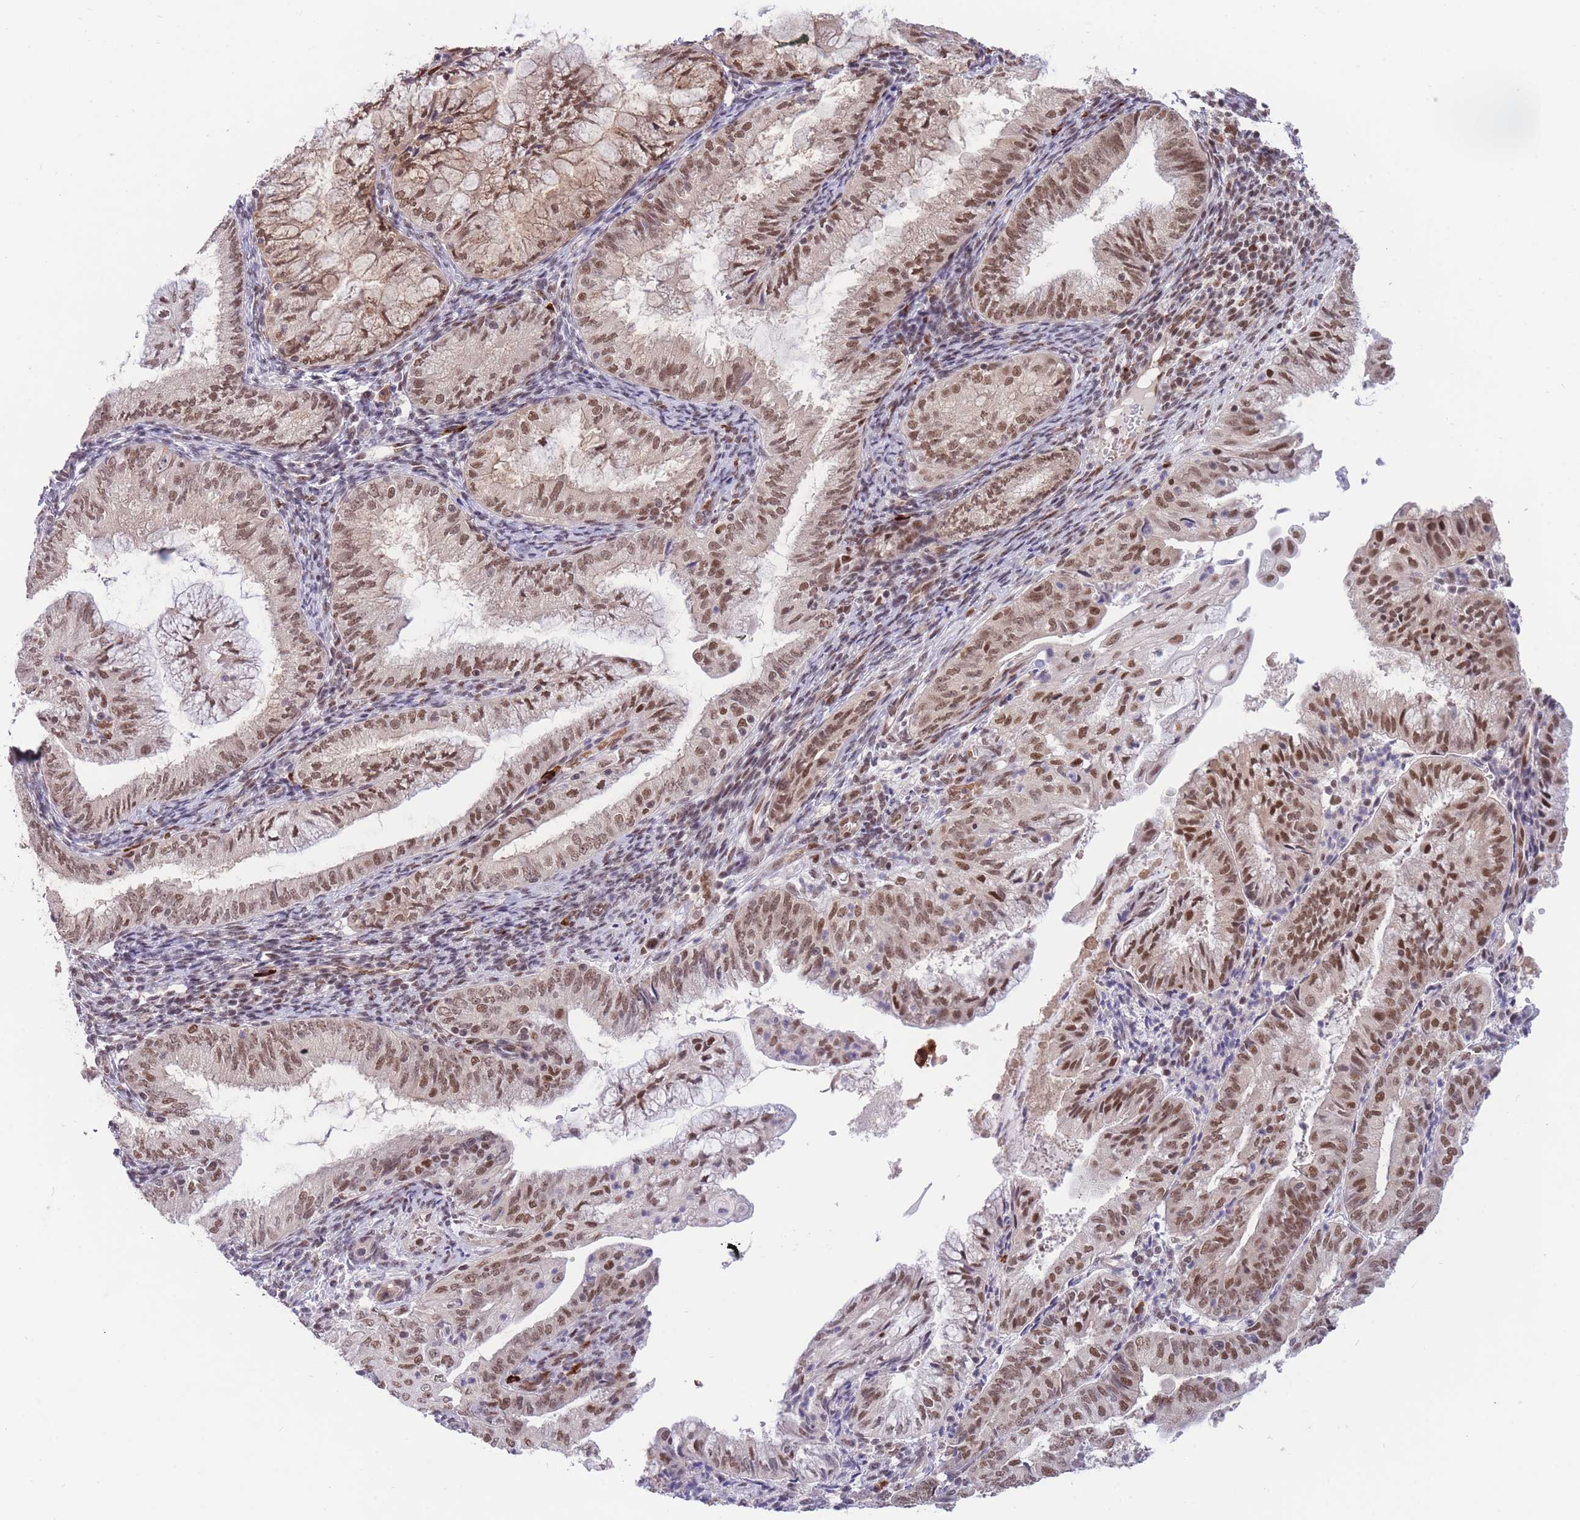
{"staining": {"intensity": "moderate", "quantity": ">75%", "location": "nuclear"}, "tissue": "endometrial cancer", "cell_type": "Tumor cells", "image_type": "cancer", "snomed": [{"axis": "morphology", "description": "Adenocarcinoma, NOS"}, {"axis": "topography", "description": "Endometrium"}], "caption": "Immunohistochemical staining of endometrial cancer (adenocarcinoma) reveals moderate nuclear protein positivity in about >75% of tumor cells. (Stains: DAB (3,3'-diaminobenzidine) in brown, nuclei in blue, Microscopy: brightfield microscopy at high magnification).", "gene": "SMAD9", "patient": {"sex": "female", "age": 55}}